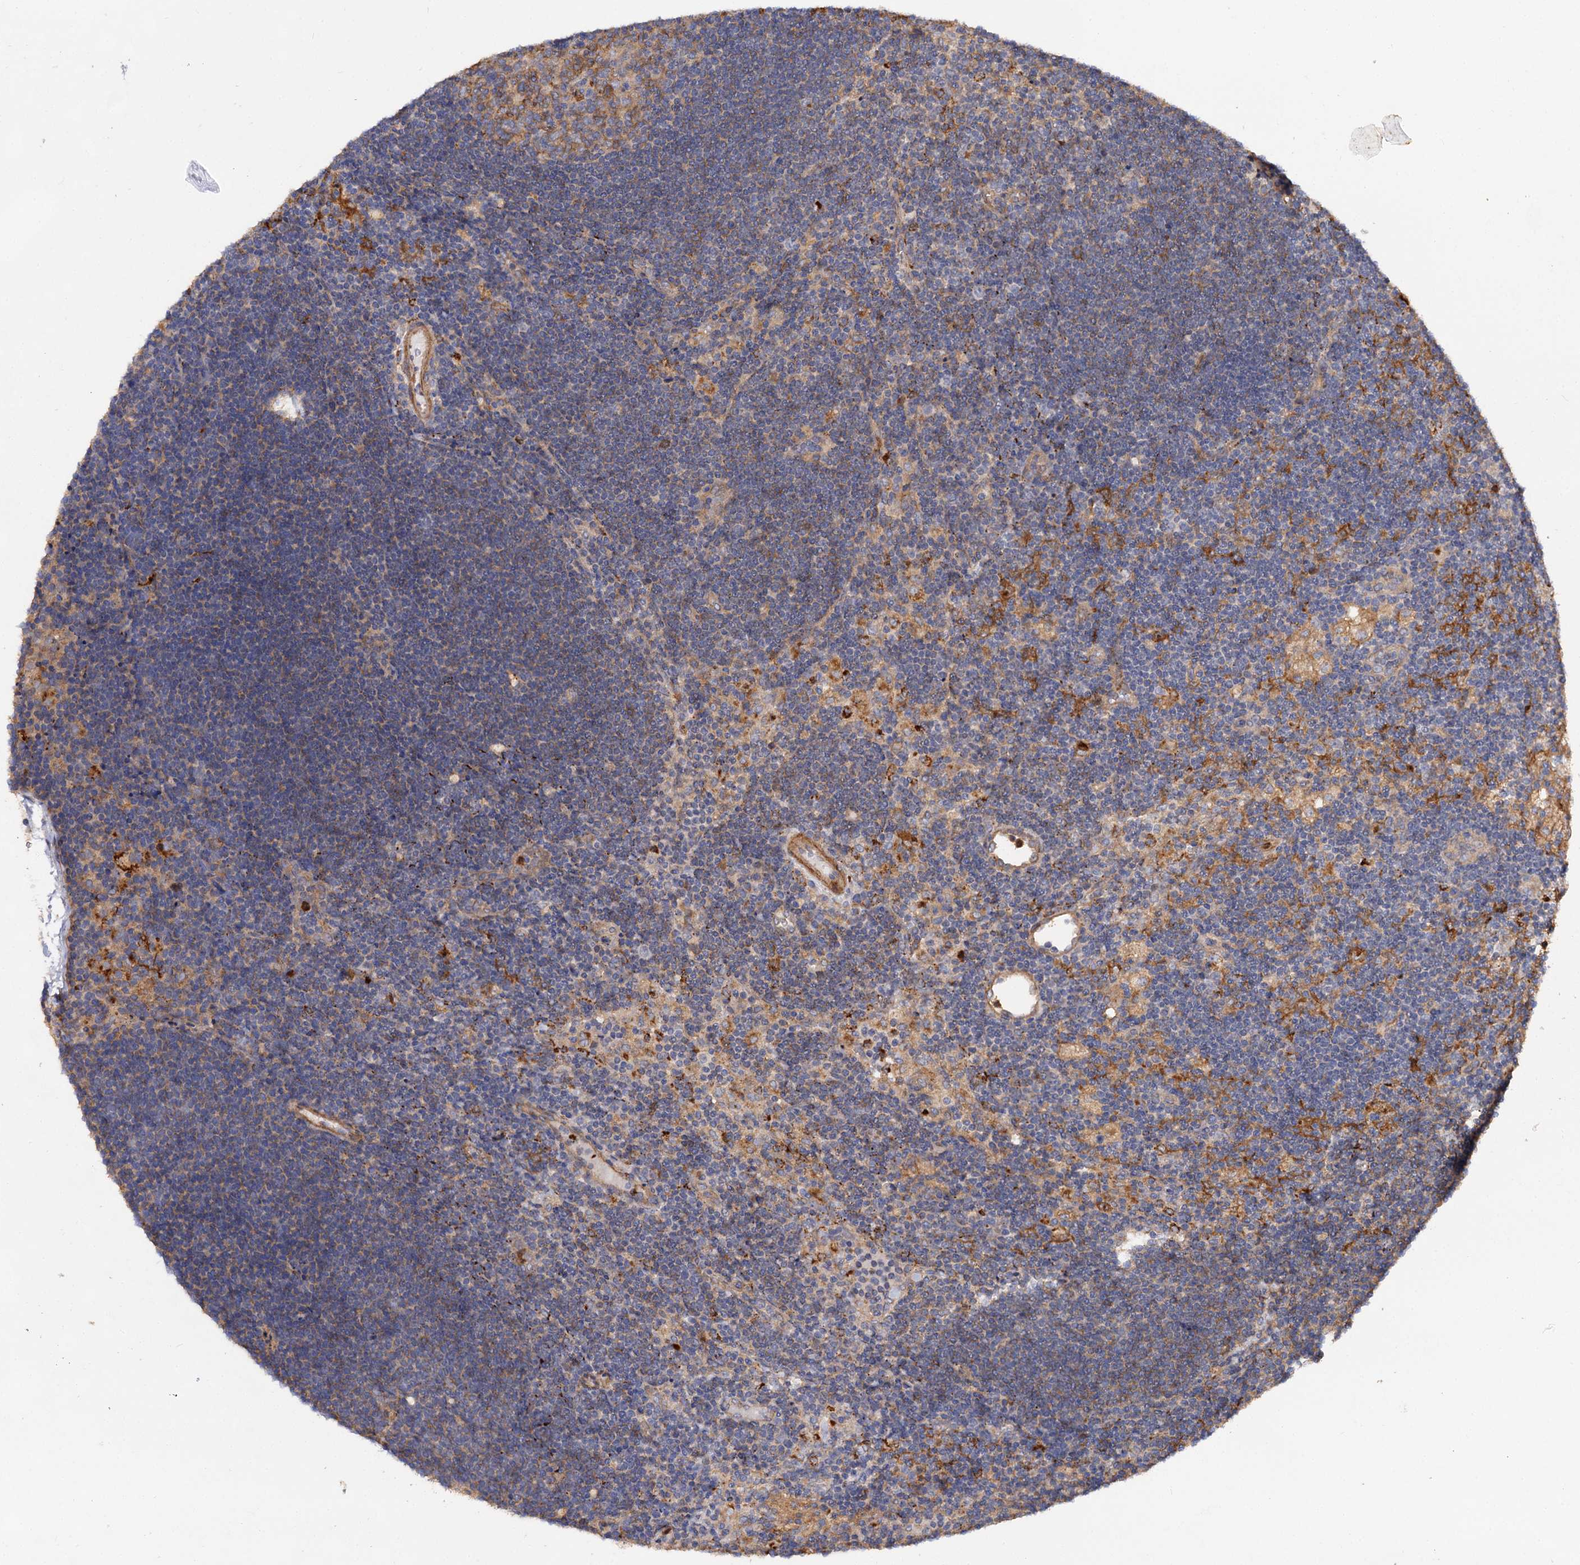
{"staining": {"intensity": "moderate", "quantity": ">75%", "location": "cytoplasmic/membranous"}, "tissue": "lymph node", "cell_type": "Germinal center cells", "image_type": "normal", "snomed": [{"axis": "morphology", "description": "Normal tissue, NOS"}, {"axis": "topography", "description": "Lymph node"}], "caption": "Immunohistochemistry histopathology image of benign lymph node stained for a protein (brown), which displays medium levels of moderate cytoplasmic/membranous expression in about >75% of germinal center cells.", "gene": "CSAD", "patient": {"sex": "male", "age": 24}}